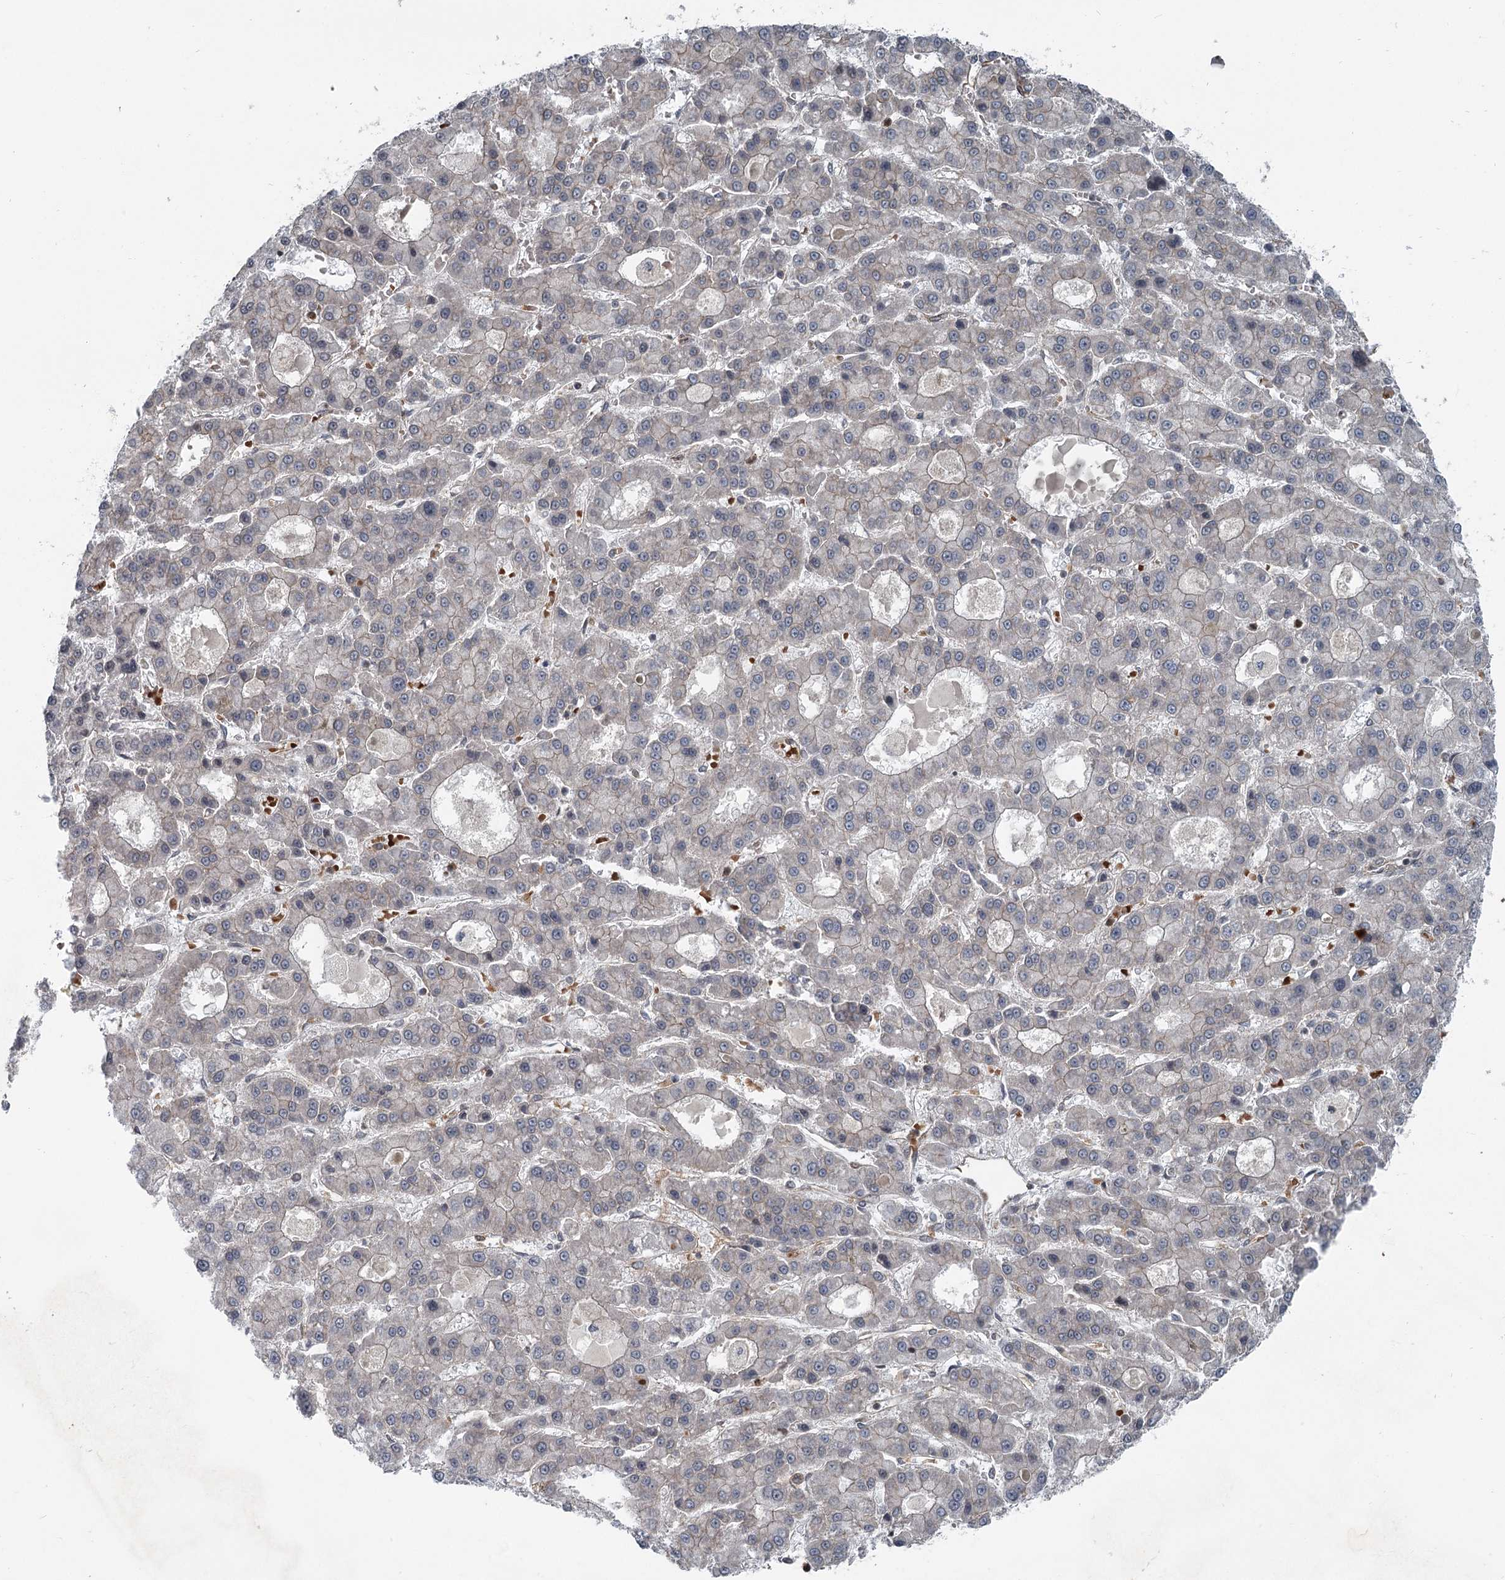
{"staining": {"intensity": "weak", "quantity": "25%-75%", "location": "cytoplasmic/membranous"}, "tissue": "liver cancer", "cell_type": "Tumor cells", "image_type": "cancer", "snomed": [{"axis": "morphology", "description": "Carcinoma, Hepatocellular, NOS"}, {"axis": "topography", "description": "Liver"}], "caption": "Human liver cancer stained for a protein (brown) demonstrates weak cytoplasmic/membranous positive staining in approximately 25%-75% of tumor cells.", "gene": "IQSEC1", "patient": {"sex": "male", "age": 70}}